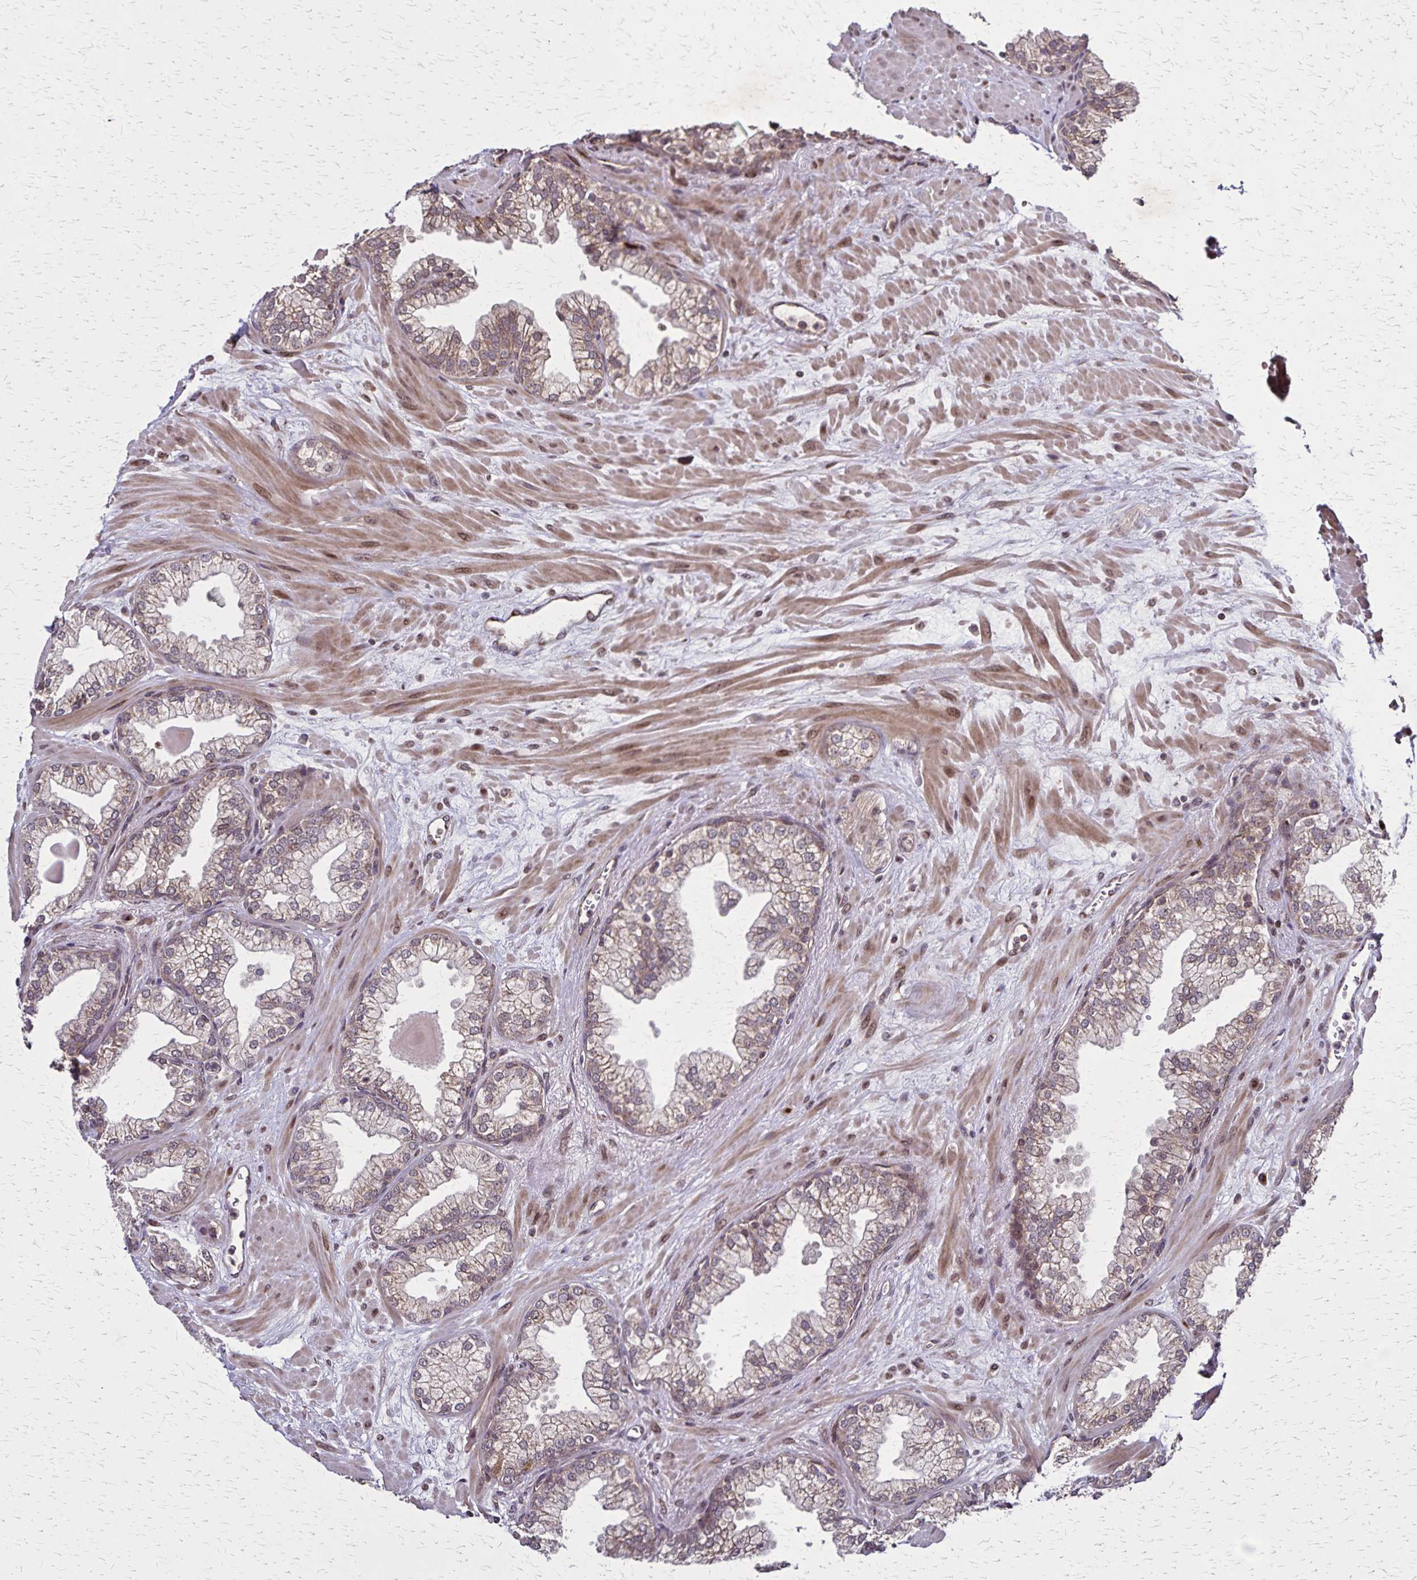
{"staining": {"intensity": "moderate", "quantity": "25%-75%", "location": "cytoplasmic/membranous,nuclear"}, "tissue": "prostate", "cell_type": "Glandular cells", "image_type": "normal", "snomed": [{"axis": "morphology", "description": "Normal tissue, NOS"}, {"axis": "topography", "description": "Prostate"}, {"axis": "topography", "description": "Peripheral nerve tissue"}], "caption": "Immunohistochemical staining of normal prostate demonstrates moderate cytoplasmic/membranous,nuclear protein positivity in about 25%-75% of glandular cells. The staining was performed using DAB (3,3'-diaminobenzidine) to visualize the protein expression in brown, while the nuclei were stained in blue with hematoxylin (Magnification: 20x).", "gene": "NFS1", "patient": {"sex": "male", "age": 61}}